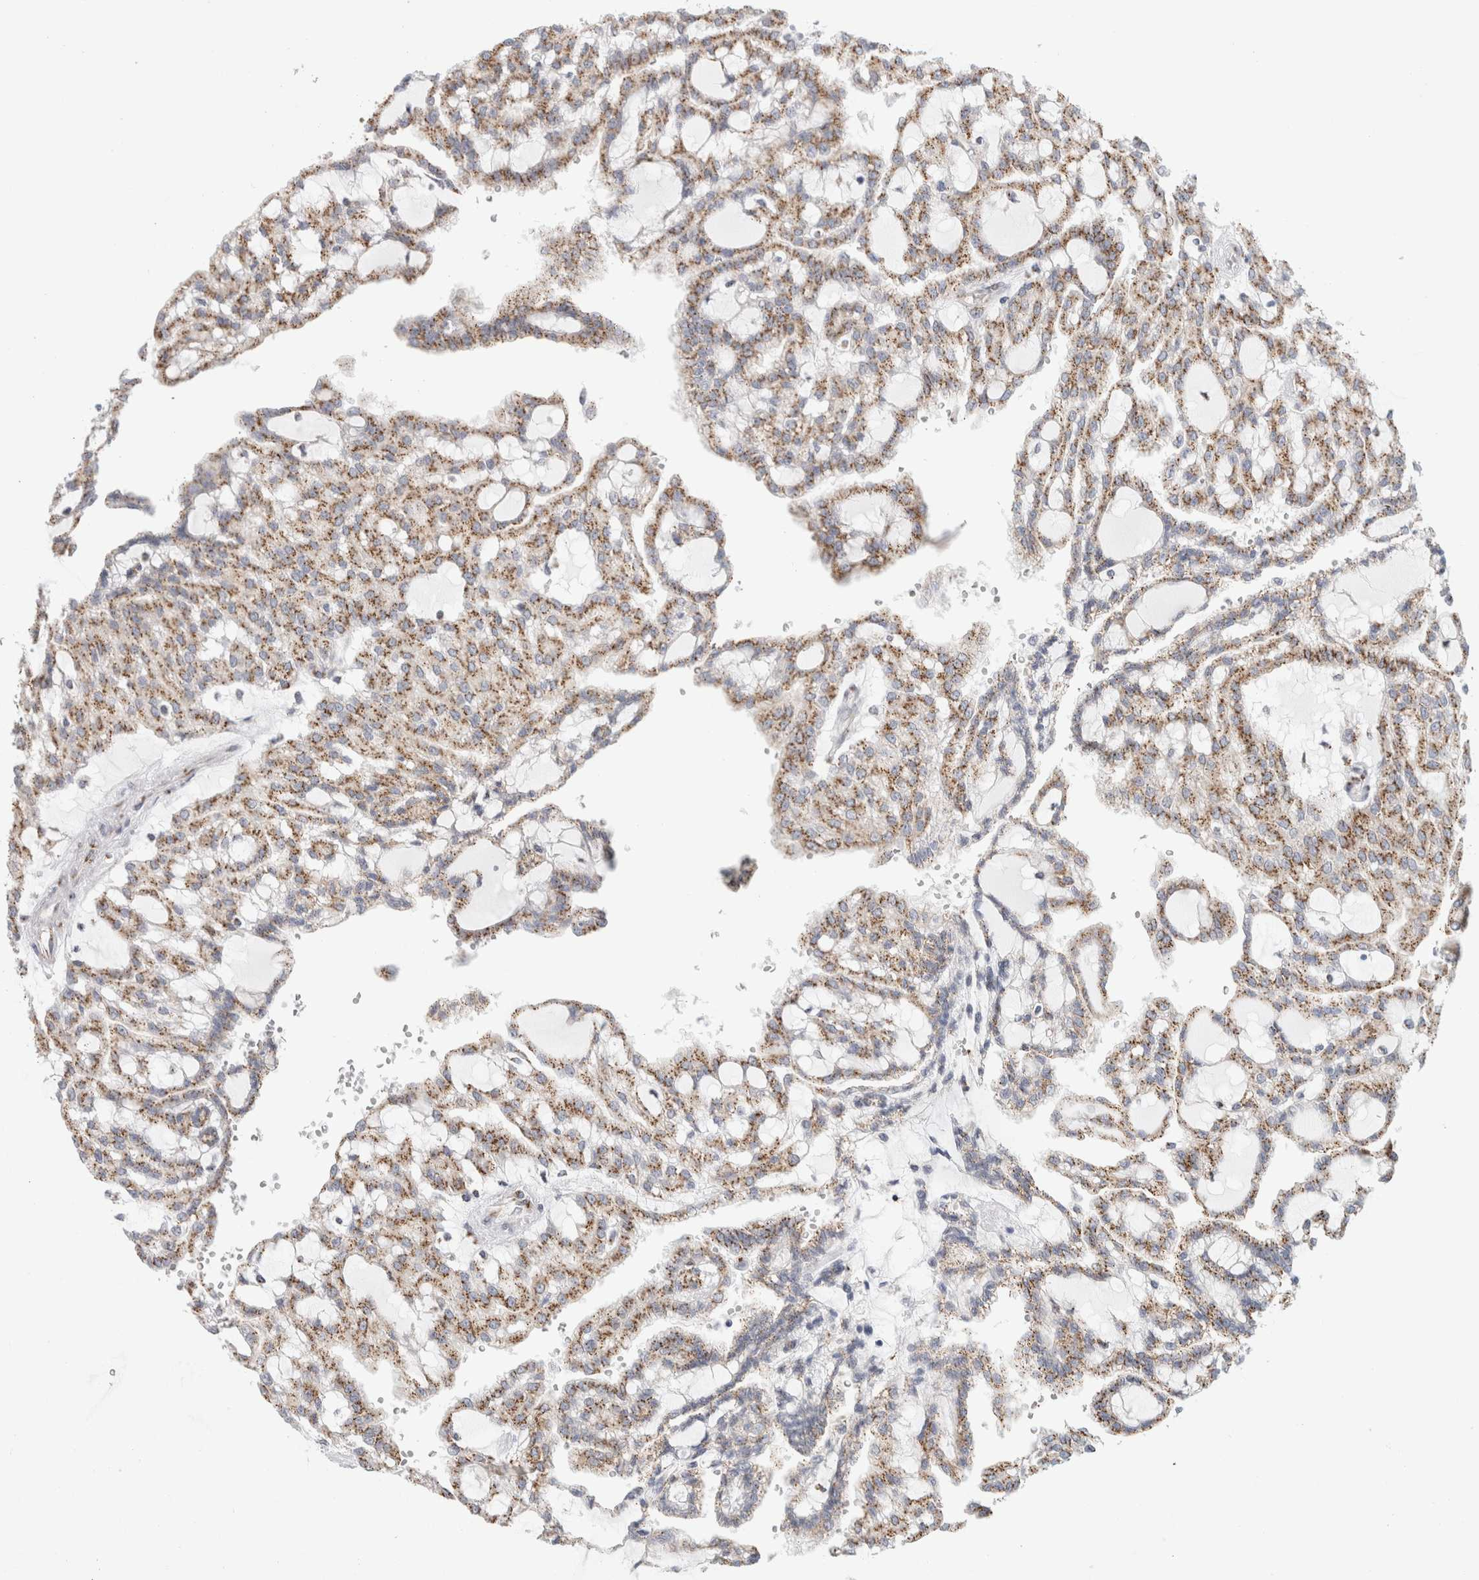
{"staining": {"intensity": "moderate", "quantity": ">75%", "location": "cytoplasmic/membranous"}, "tissue": "renal cancer", "cell_type": "Tumor cells", "image_type": "cancer", "snomed": [{"axis": "morphology", "description": "Adenocarcinoma, NOS"}, {"axis": "topography", "description": "Kidney"}], "caption": "Immunohistochemistry of human renal cancer (adenocarcinoma) demonstrates medium levels of moderate cytoplasmic/membranous expression in about >75% of tumor cells.", "gene": "MCFD2", "patient": {"sex": "male", "age": 63}}